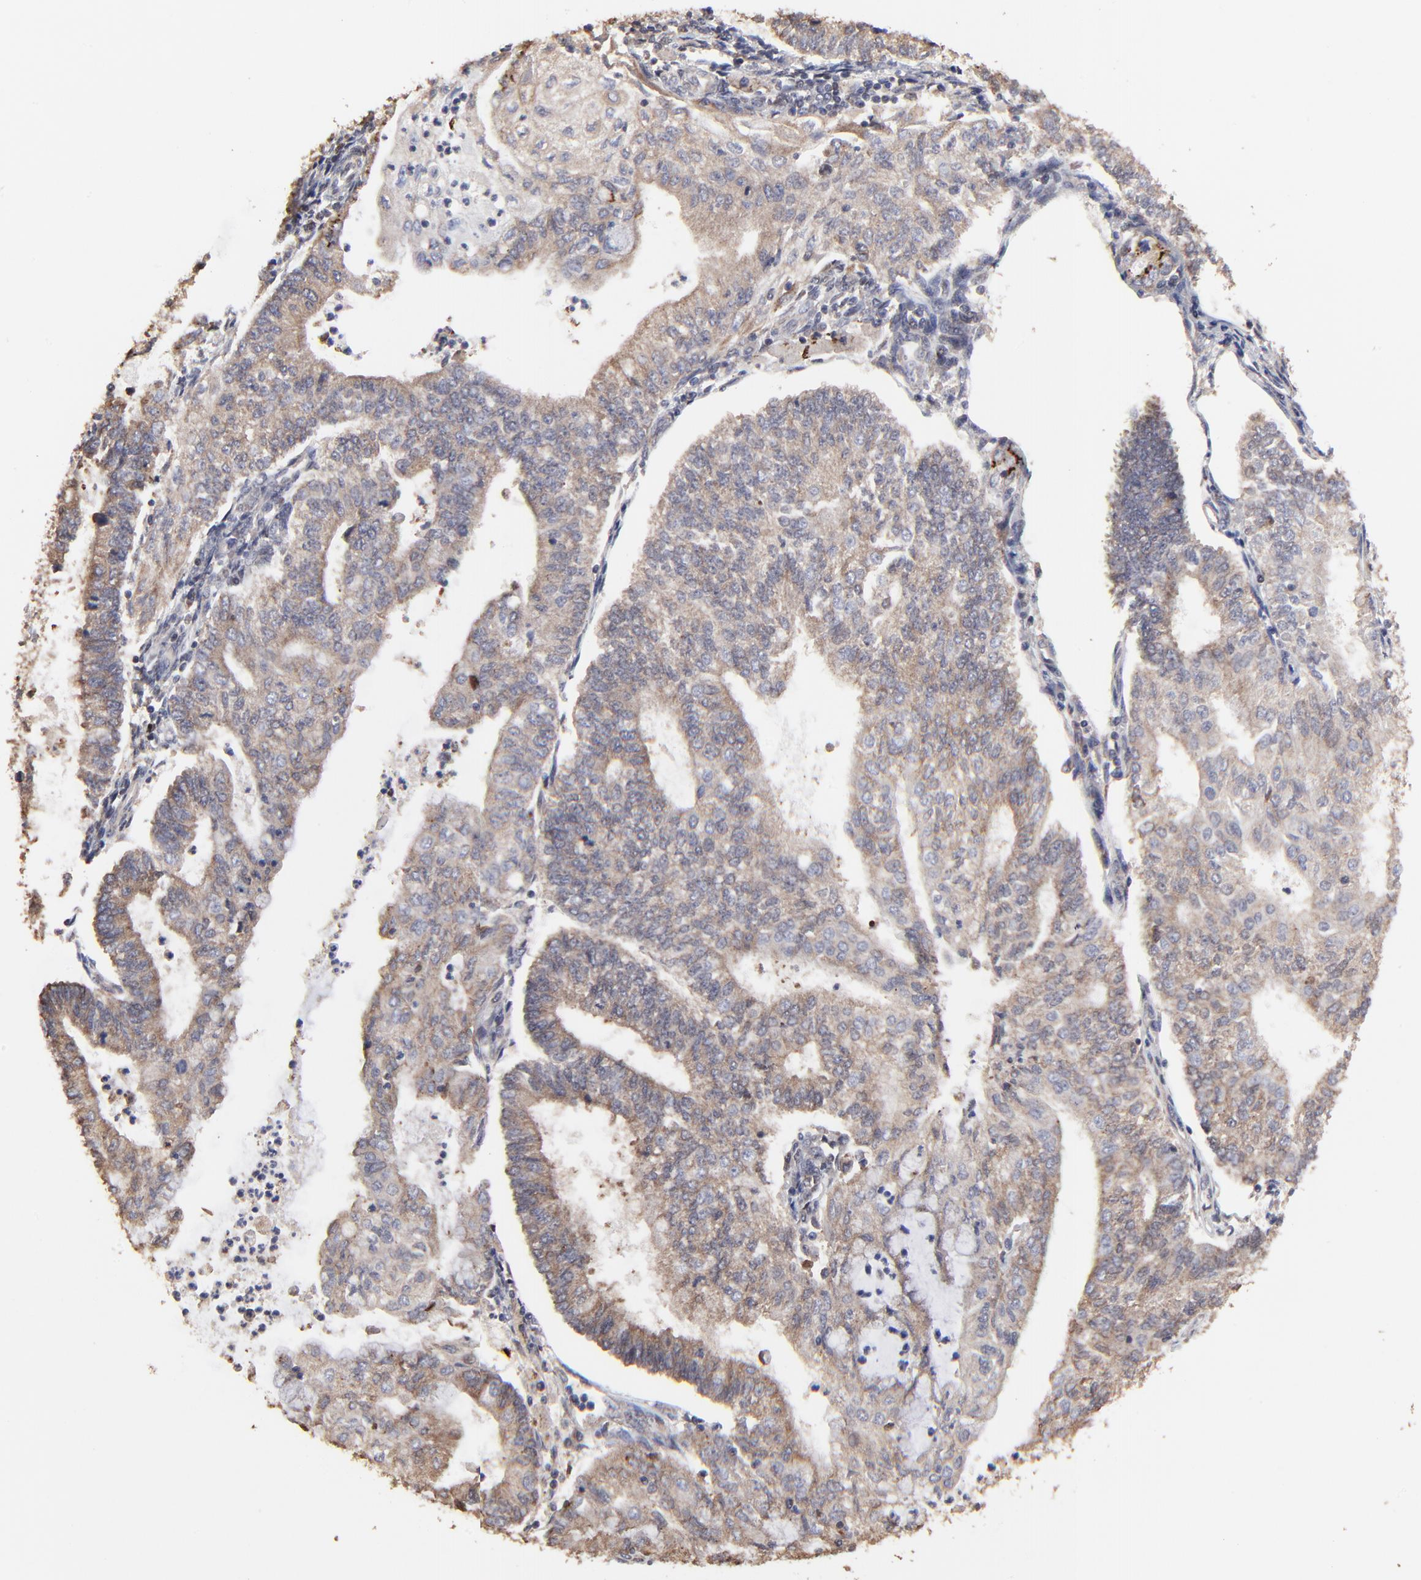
{"staining": {"intensity": "moderate", "quantity": "25%-75%", "location": "cytoplasmic/membranous"}, "tissue": "endometrial cancer", "cell_type": "Tumor cells", "image_type": "cancer", "snomed": [{"axis": "morphology", "description": "Adenocarcinoma, NOS"}, {"axis": "topography", "description": "Endometrium"}], "caption": "An image of human endometrial cancer stained for a protein shows moderate cytoplasmic/membranous brown staining in tumor cells.", "gene": "ELP2", "patient": {"sex": "female", "age": 59}}